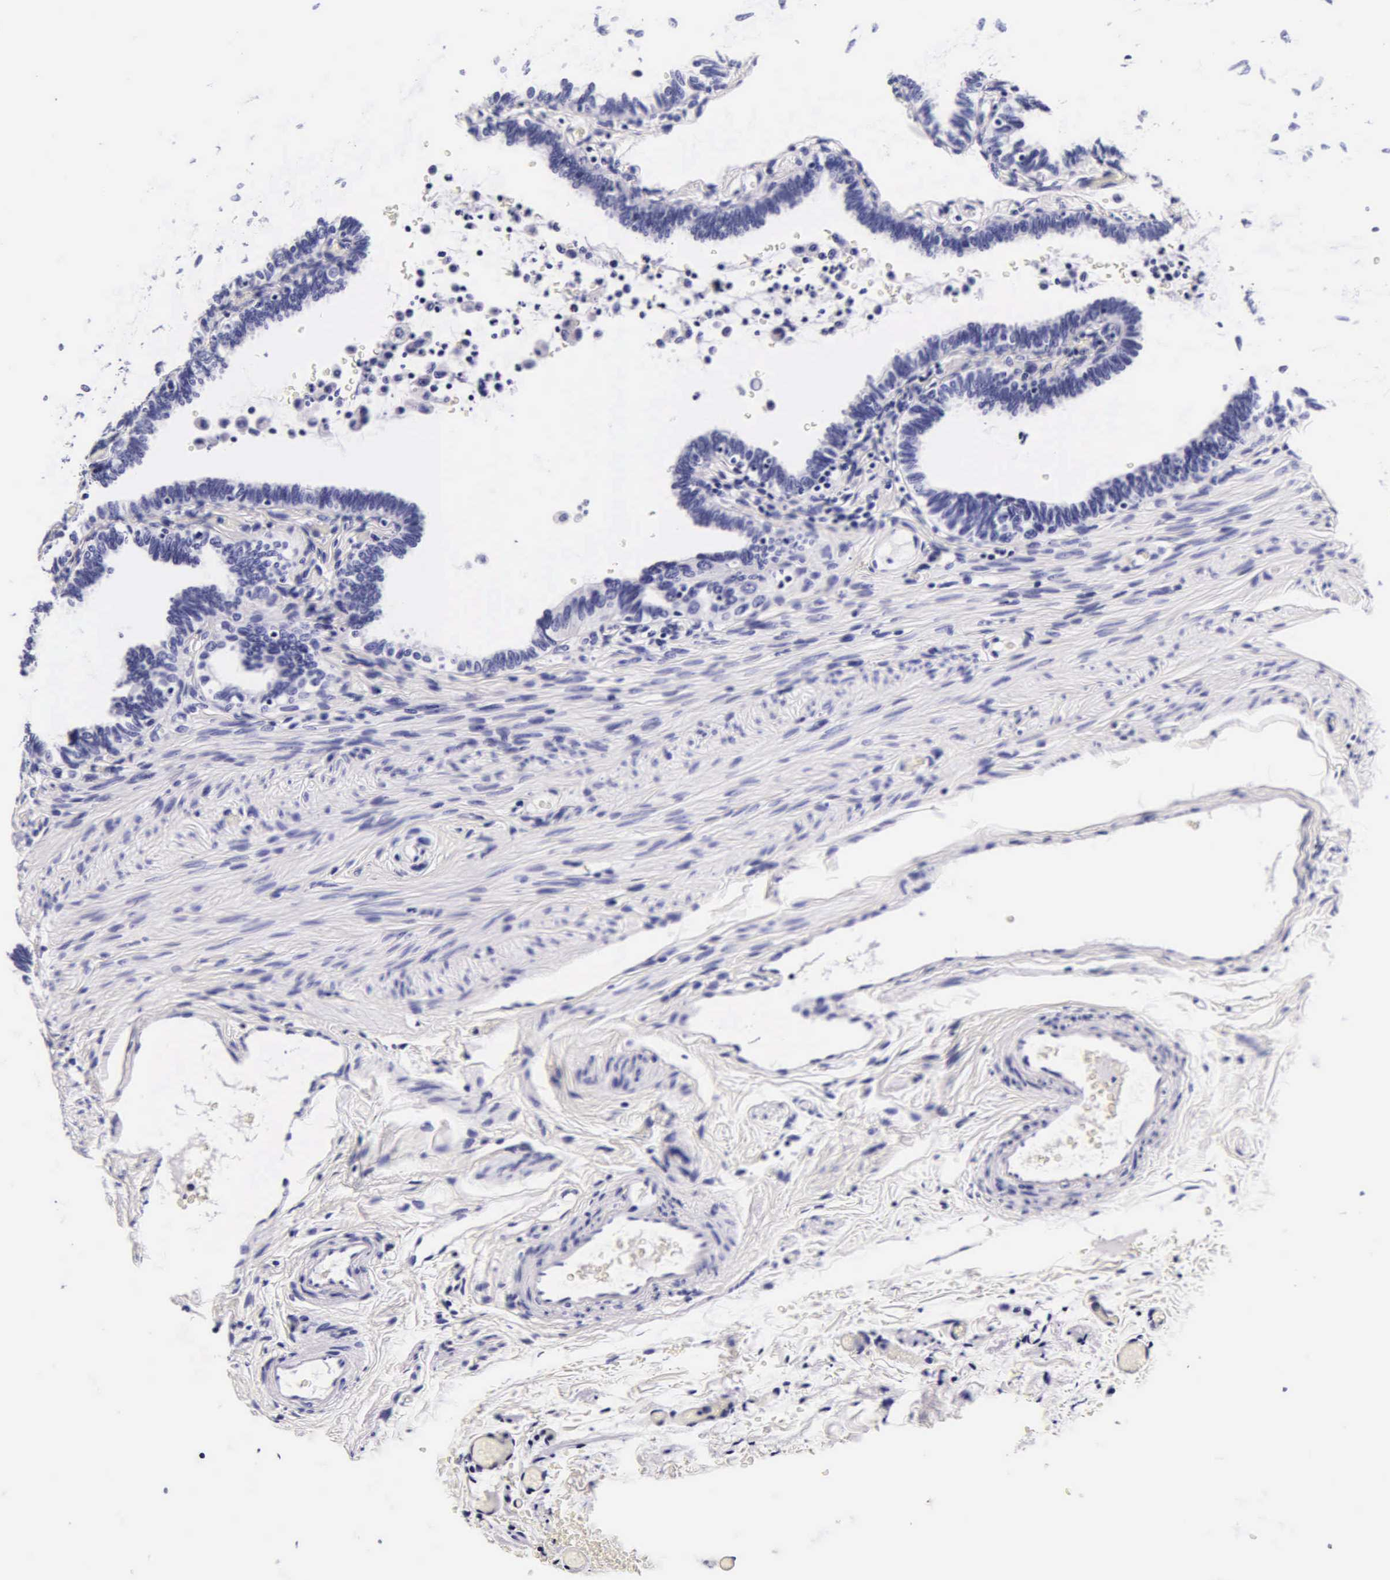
{"staining": {"intensity": "negative", "quantity": "none", "location": "none"}, "tissue": "fallopian tube", "cell_type": "Glandular cells", "image_type": "normal", "snomed": [{"axis": "morphology", "description": "Normal tissue, NOS"}, {"axis": "topography", "description": "Fallopian tube"}], "caption": "Immunohistochemistry (IHC) photomicrograph of normal fallopian tube stained for a protein (brown), which exhibits no expression in glandular cells. The staining was performed using DAB to visualize the protein expression in brown, while the nuclei were stained in blue with hematoxylin (Magnification: 20x).", "gene": "DGCR2", "patient": {"sex": "female", "age": 51}}